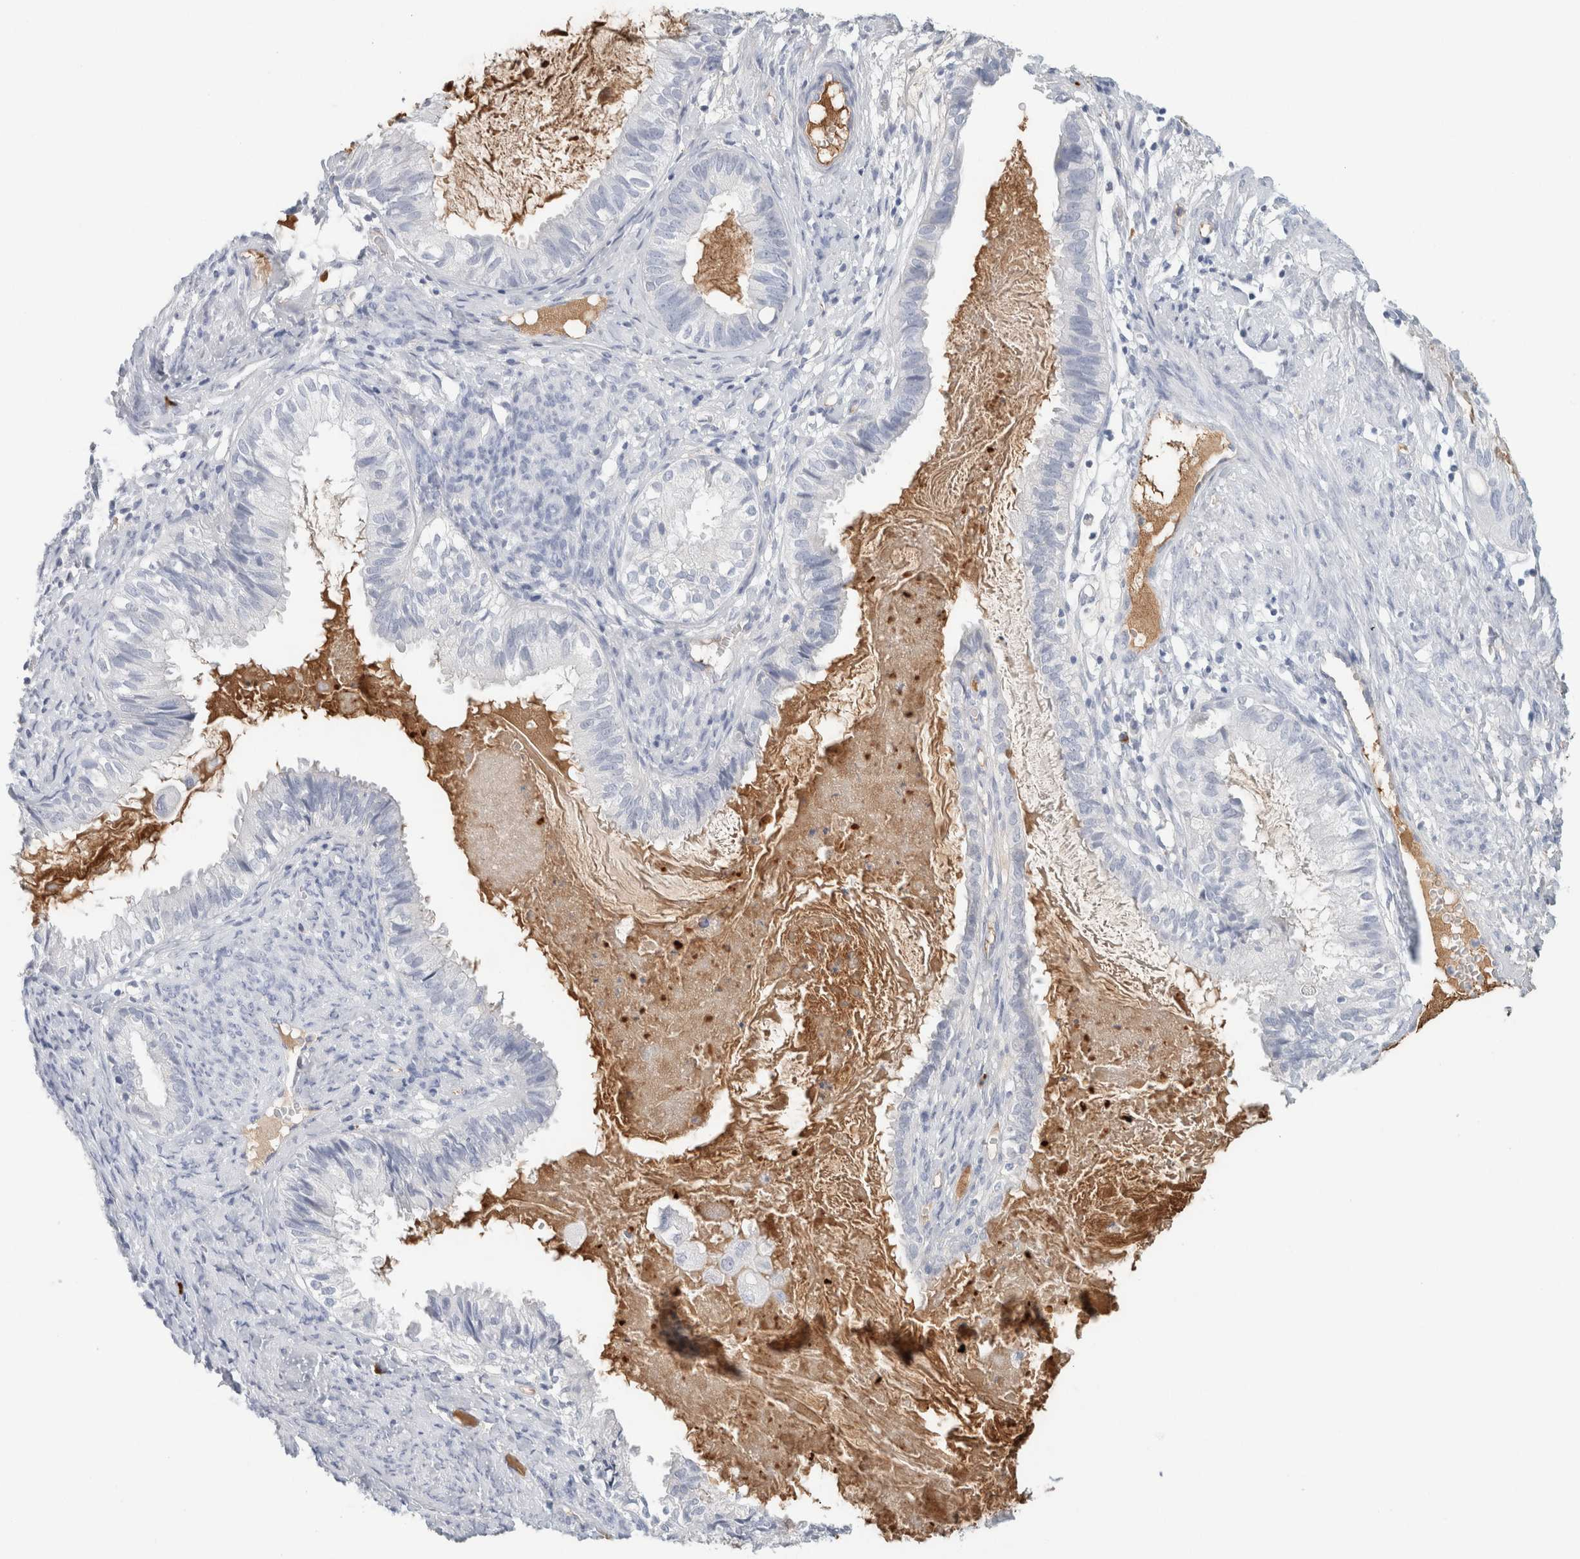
{"staining": {"intensity": "negative", "quantity": "none", "location": "none"}, "tissue": "cervical cancer", "cell_type": "Tumor cells", "image_type": "cancer", "snomed": [{"axis": "morphology", "description": "Normal tissue, NOS"}, {"axis": "morphology", "description": "Adenocarcinoma, NOS"}, {"axis": "topography", "description": "Cervix"}, {"axis": "topography", "description": "Endometrium"}], "caption": "Tumor cells are negative for brown protein staining in cervical cancer (adenocarcinoma).", "gene": "IL6", "patient": {"sex": "female", "age": 86}}